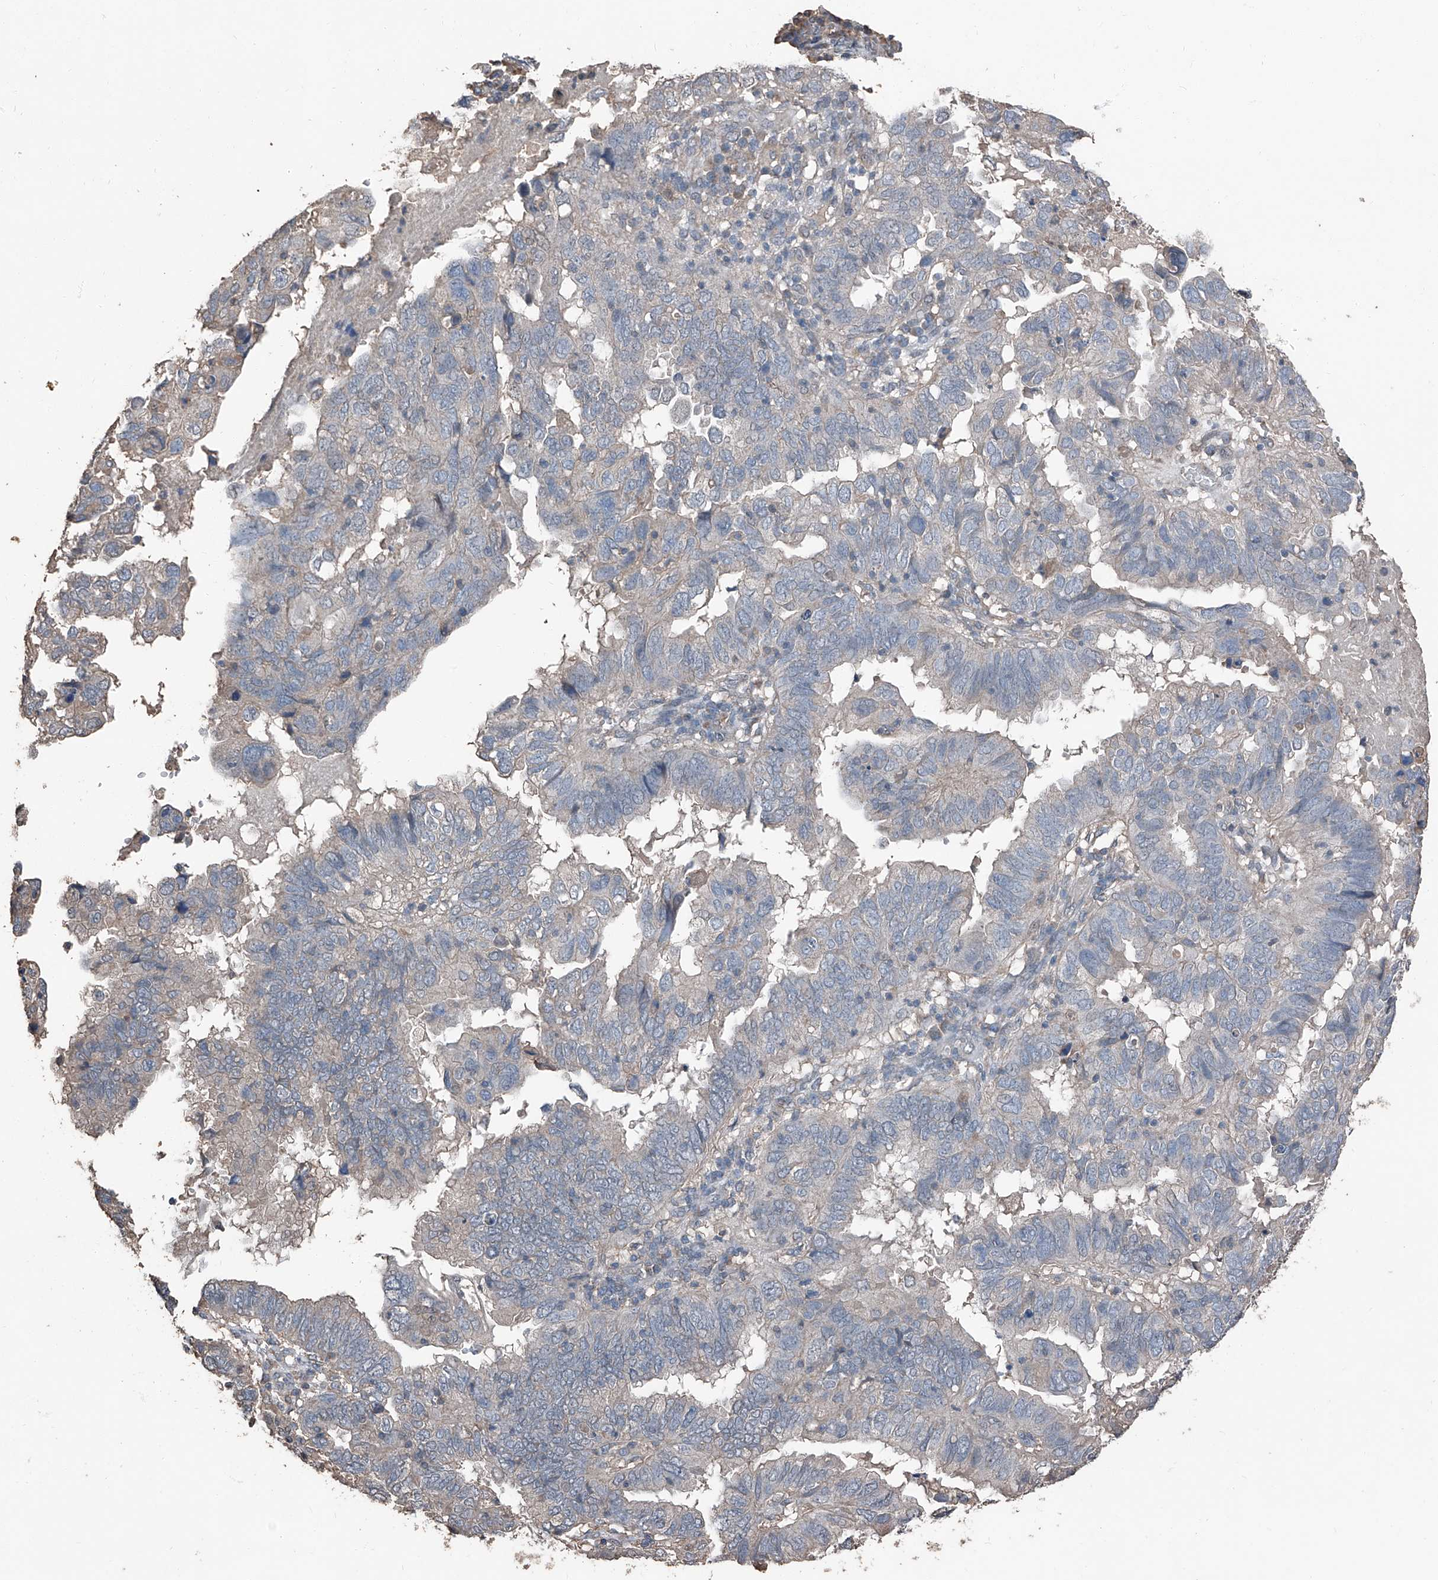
{"staining": {"intensity": "negative", "quantity": "none", "location": "none"}, "tissue": "endometrial cancer", "cell_type": "Tumor cells", "image_type": "cancer", "snomed": [{"axis": "morphology", "description": "Adenocarcinoma, NOS"}, {"axis": "topography", "description": "Uterus"}], "caption": "An IHC micrograph of adenocarcinoma (endometrial) is shown. There is no staining in tumor cells of adenocarcinoma (endometrial).", "gene": "MAMLD1", "patient": {"sex": "female", "age": 77}}